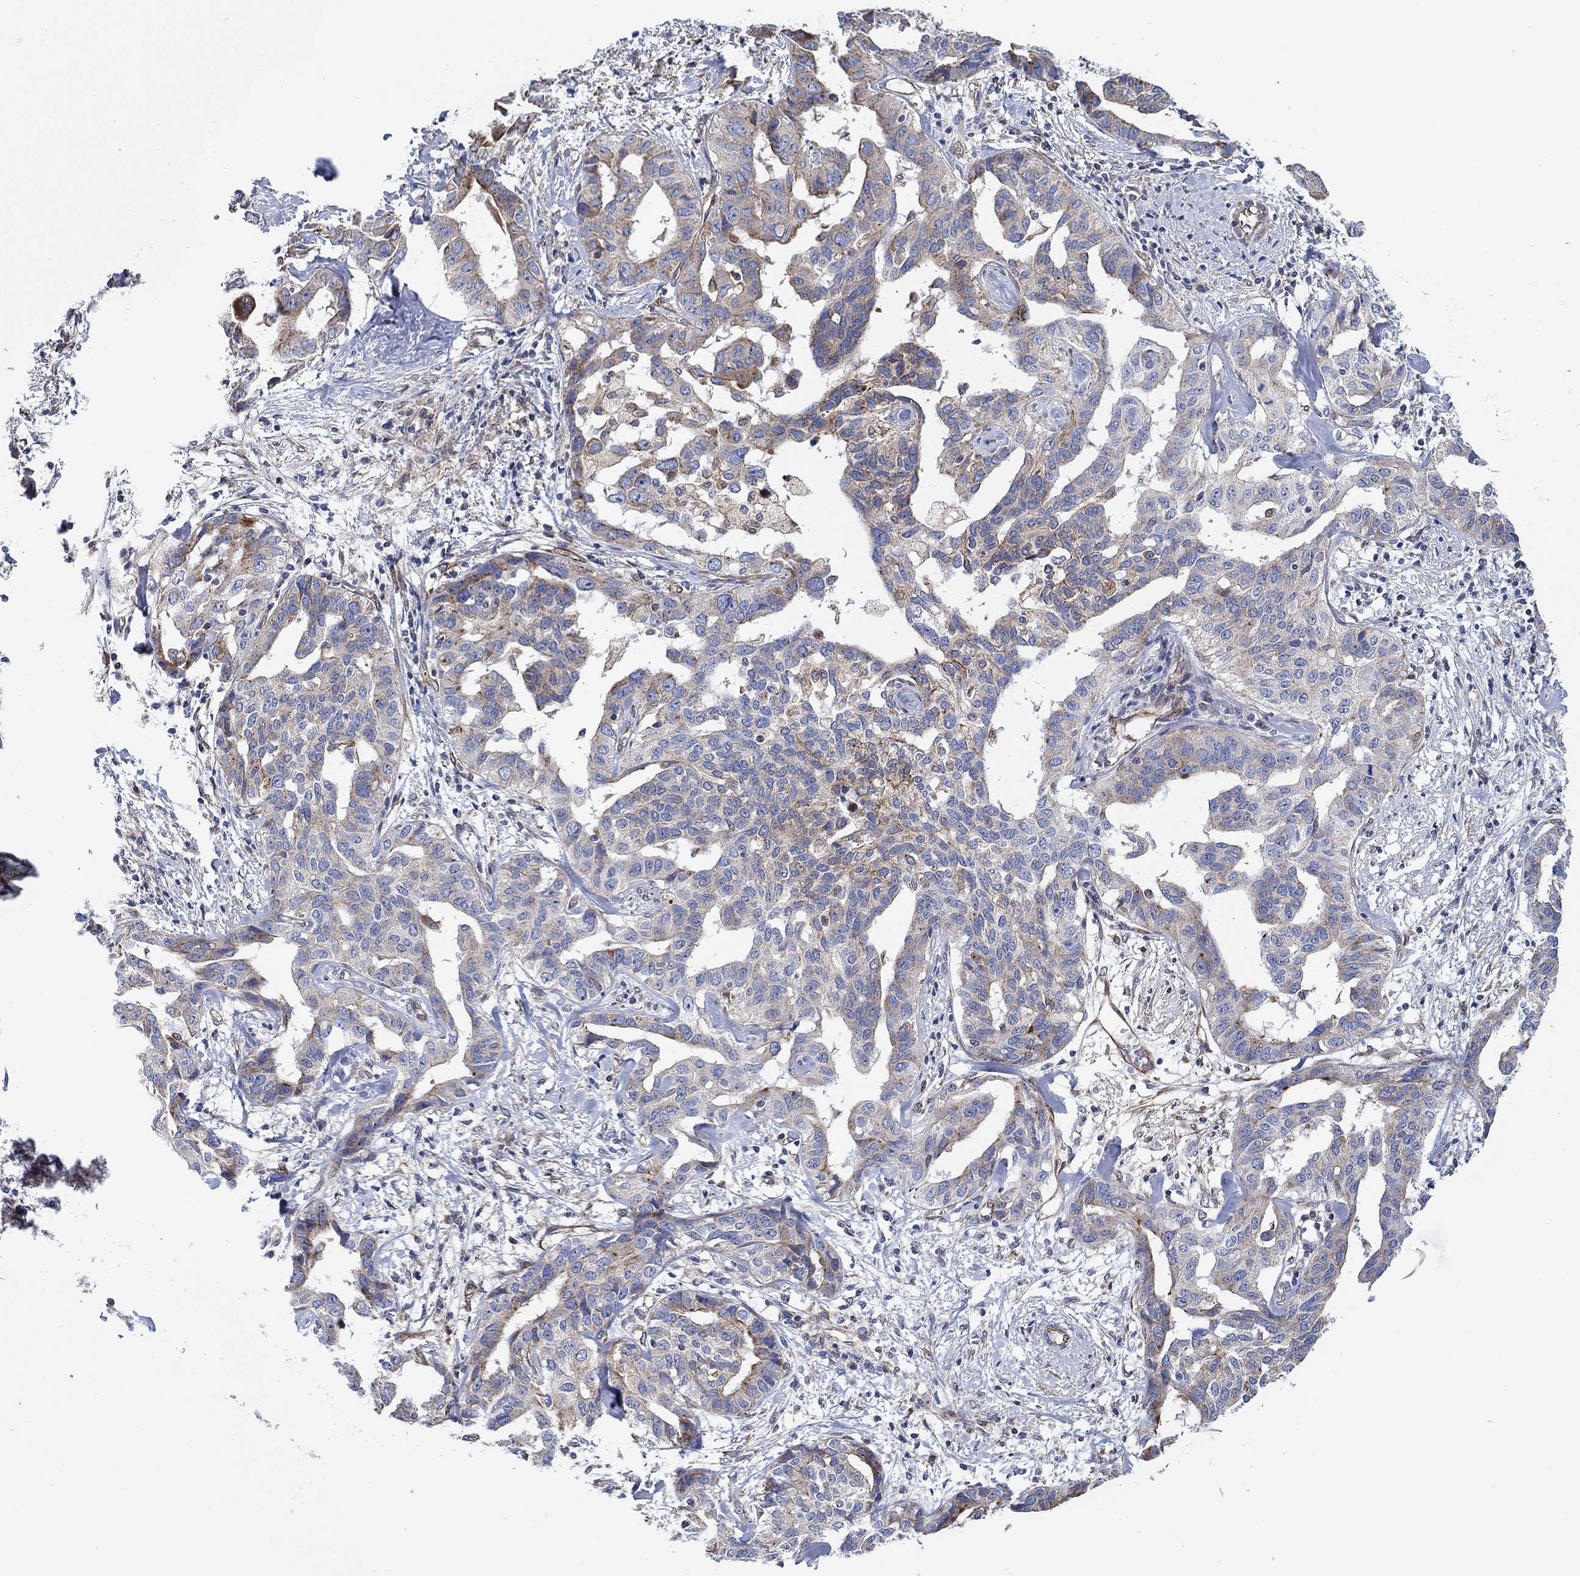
{"staining": {"intensity": "moderate", "quantity": "25%-75%", "location": "cytoplasmic/membranous"}, "tissue": "liver cancer", "cell_type": "Tumor cells", "image_type": "cancer", "snomed": [{"axis": "morphology", "description": "Cholangiocarcinoma"}, {"axis": "topography", "description": "Liver"}], "caption": "Protein staining of liver cancer (cholangiocarcinoma) tissue reveals moderate cytoplasmic/membranous expression in approximately 25%-75% of tumor cells. The staining is performed using DAB brown chromogen to label protein expression. The nuclei are counter-stained blue using hematoxylin.", "gene": "FMN1", "patient": {"sex": "male", "age": 59}}